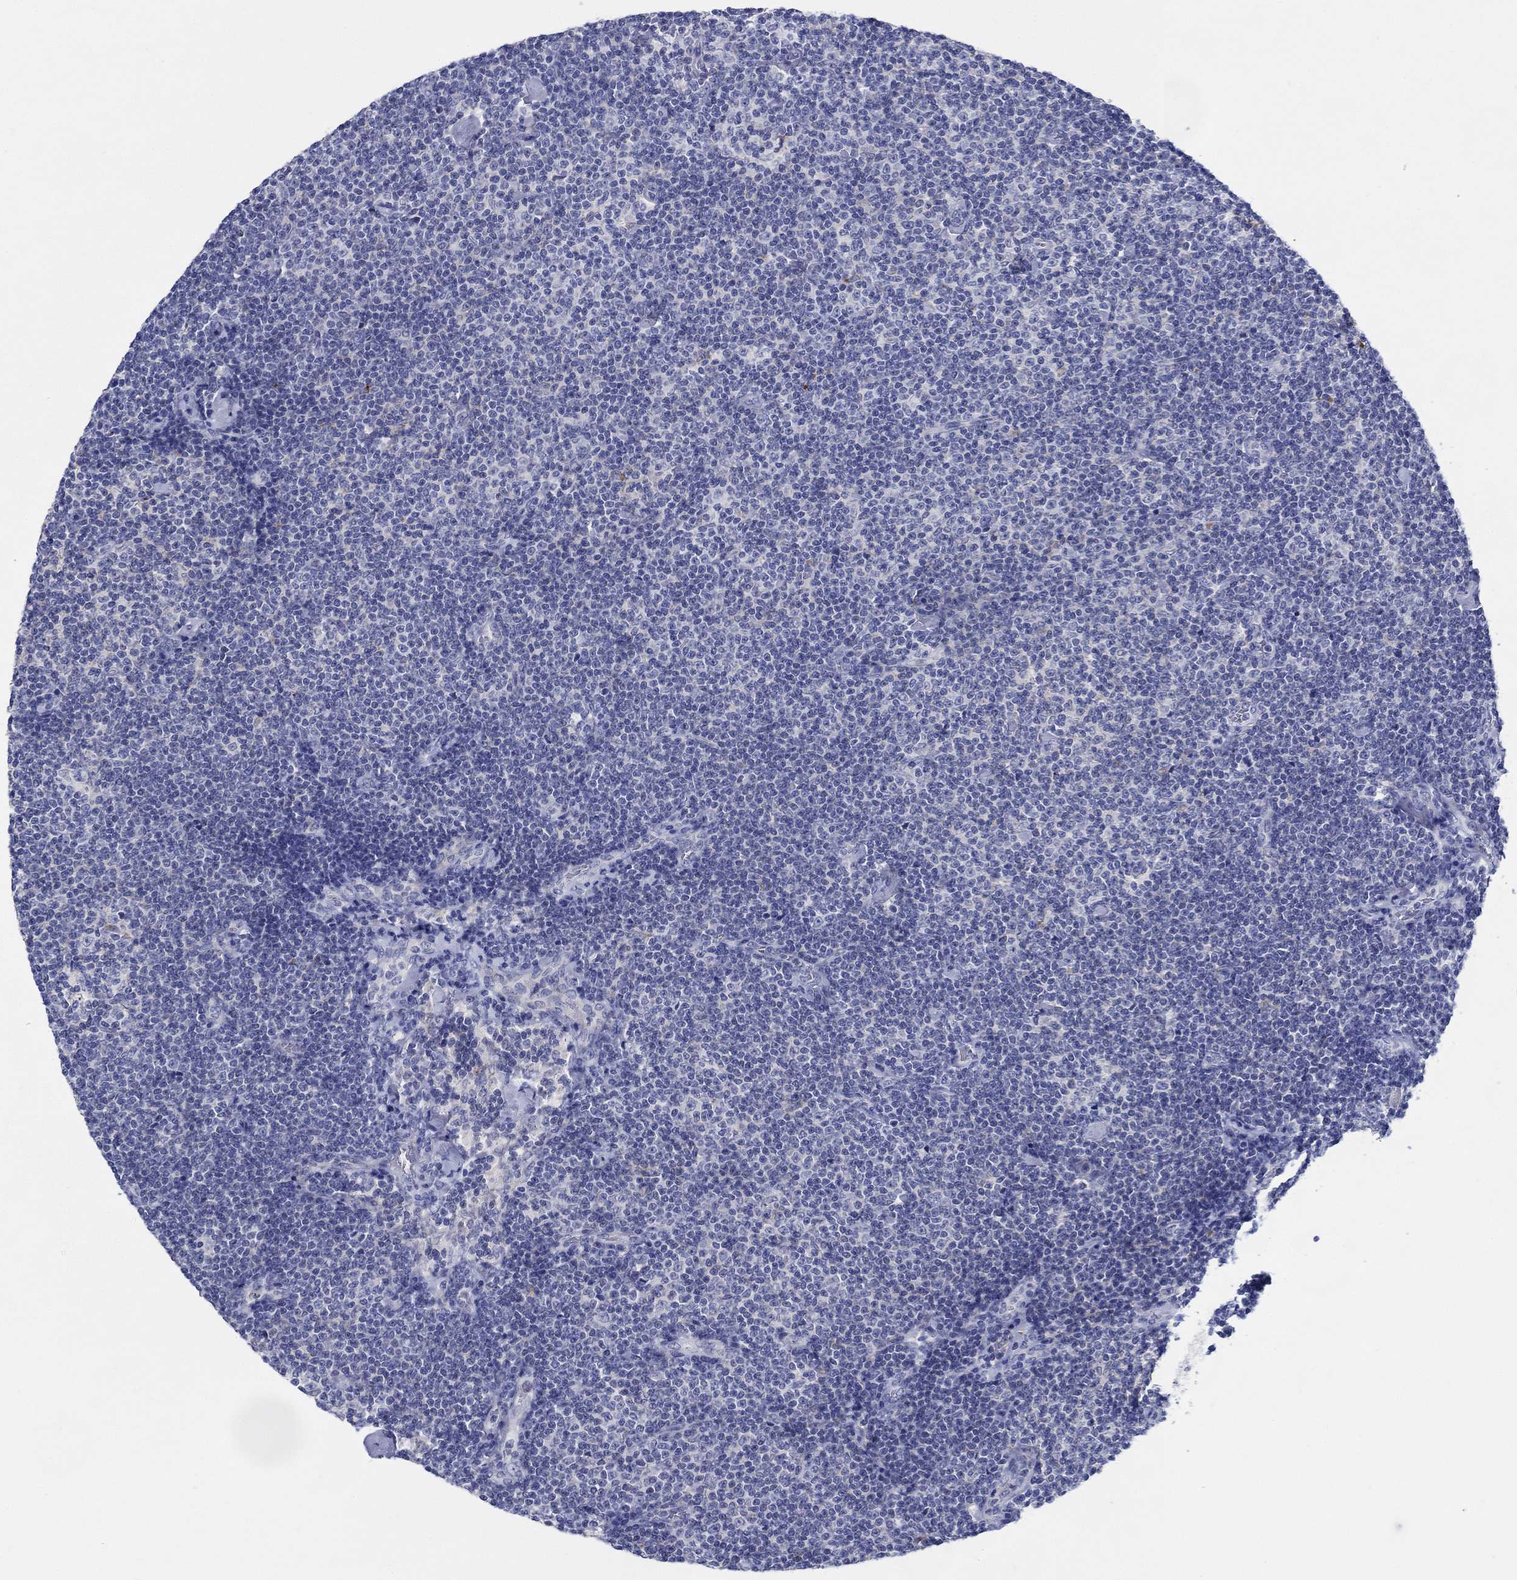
{"staining": {"intensity": "negative", "quantity": "none", "location": "none"}, "tissue": "lymphoma", "cell_type": "Tumor cells", "image_type": "cancer", "snomed": [{"axis": "morphology", "description": "Malignant lymphoma, non-Hodgkin's type, Low grade"}, {"axis": "topography", "description": "Lymph node"}], "caption": "Lymphoma was stained to show a protein in brown. There is no significant staining in tumor cells.", "gene": "RAP1GAP", "patient": {"sex": "male", "age": 81}}